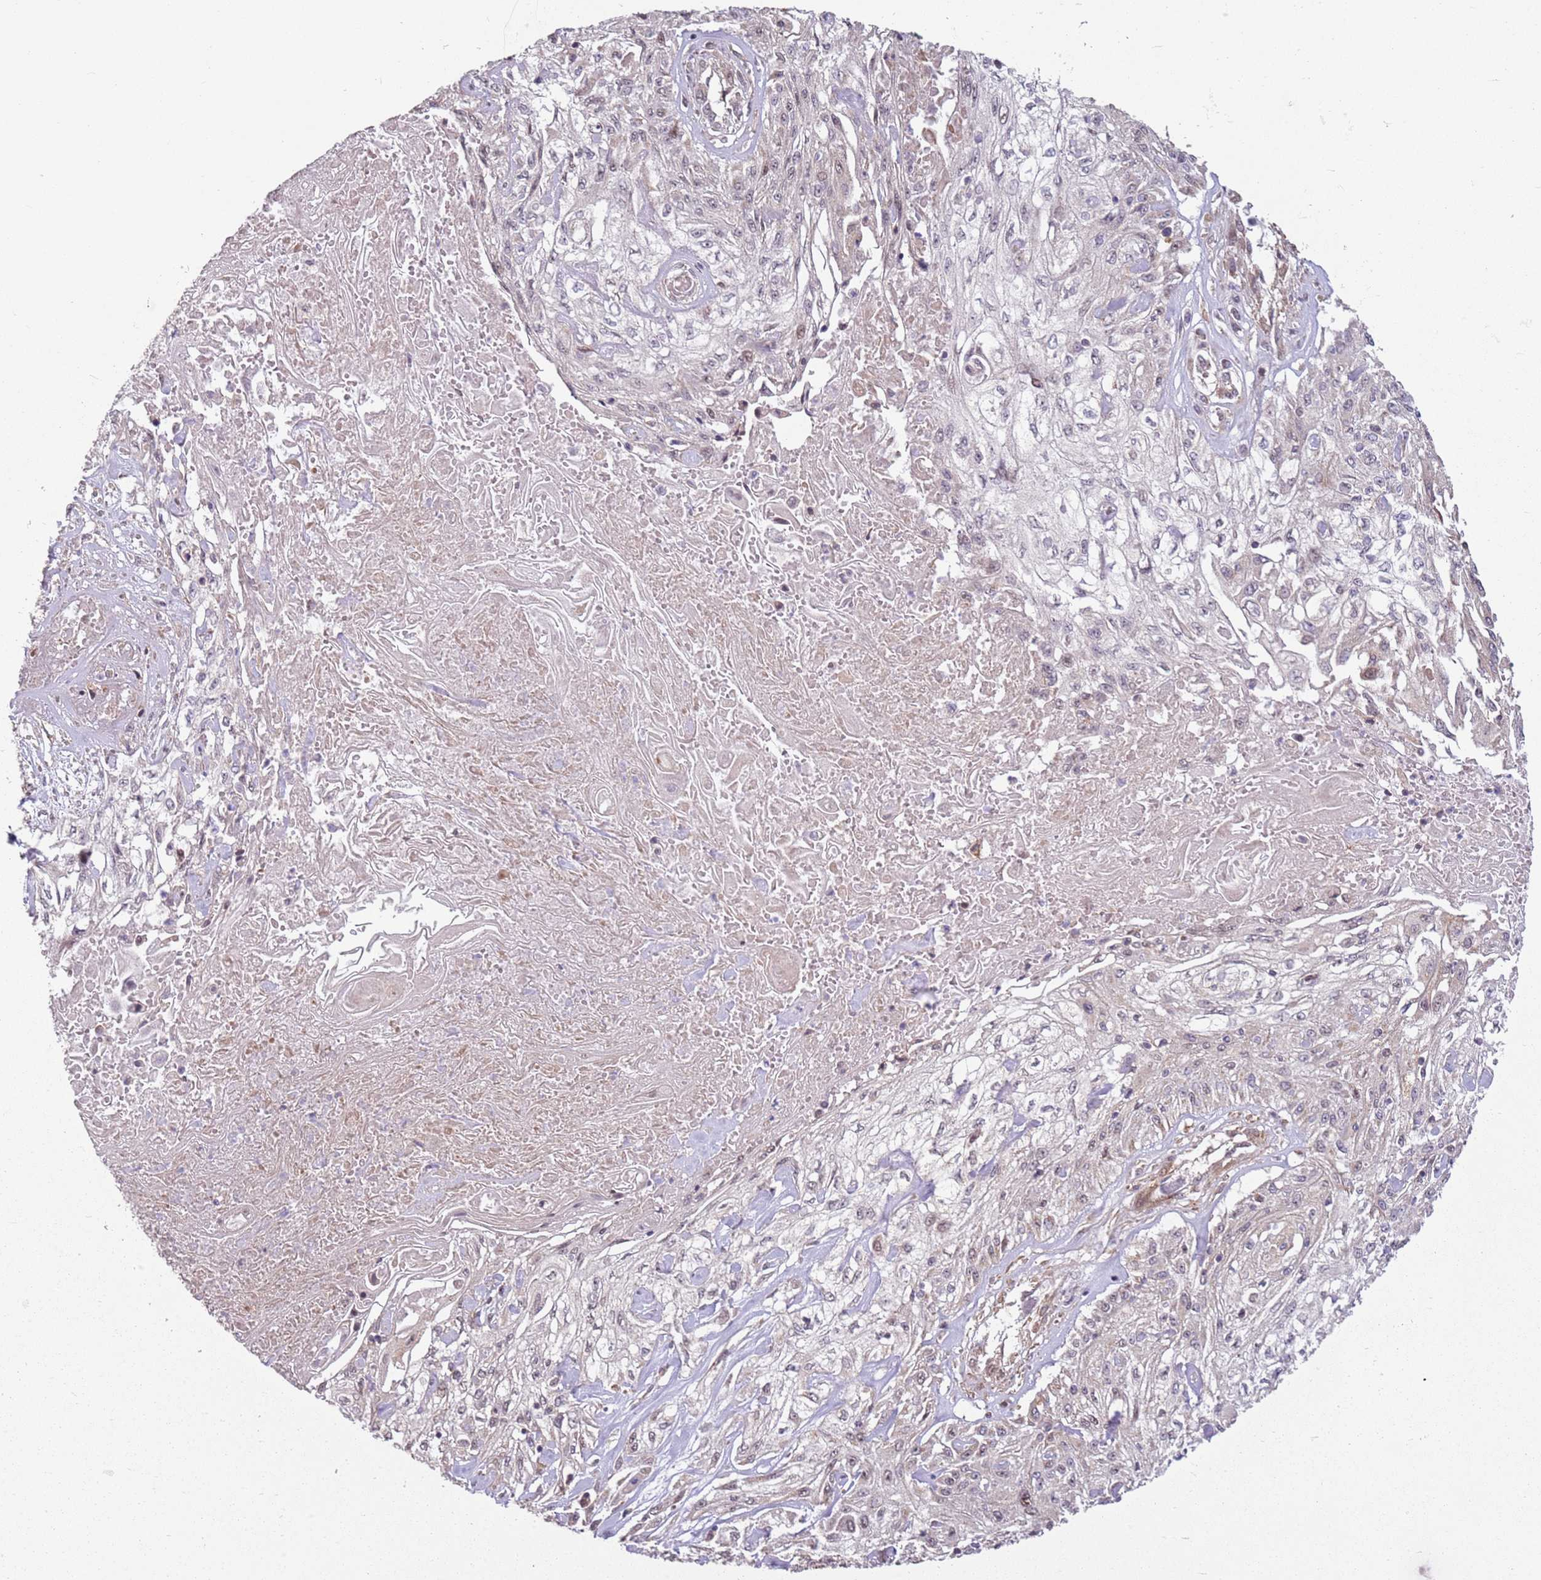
{"staining": {"intensity": "negative", "quantity": "none", "location": "none"}, "tissue": "skin cancer", "cell_type": "Tumor cells", "image_type": "cancer", "snomed": [{"axis": "morphology", "description": "Squamous cell carcinoma, NOS"}, {"axis": "morphology", "description": "Squamous cell carcinoma, metastatic, NOS"}, {"axis": "topography", "description": "Skin"}, {"axis": "topography", "description": "Lymph node"}], "caption": "IHC histopathology image of human skin cancer stained for a protein (brown), which displays no staining in tumor cells.", "gene": "CHURC1", "patient": {"sex": "male", "age": 75}}